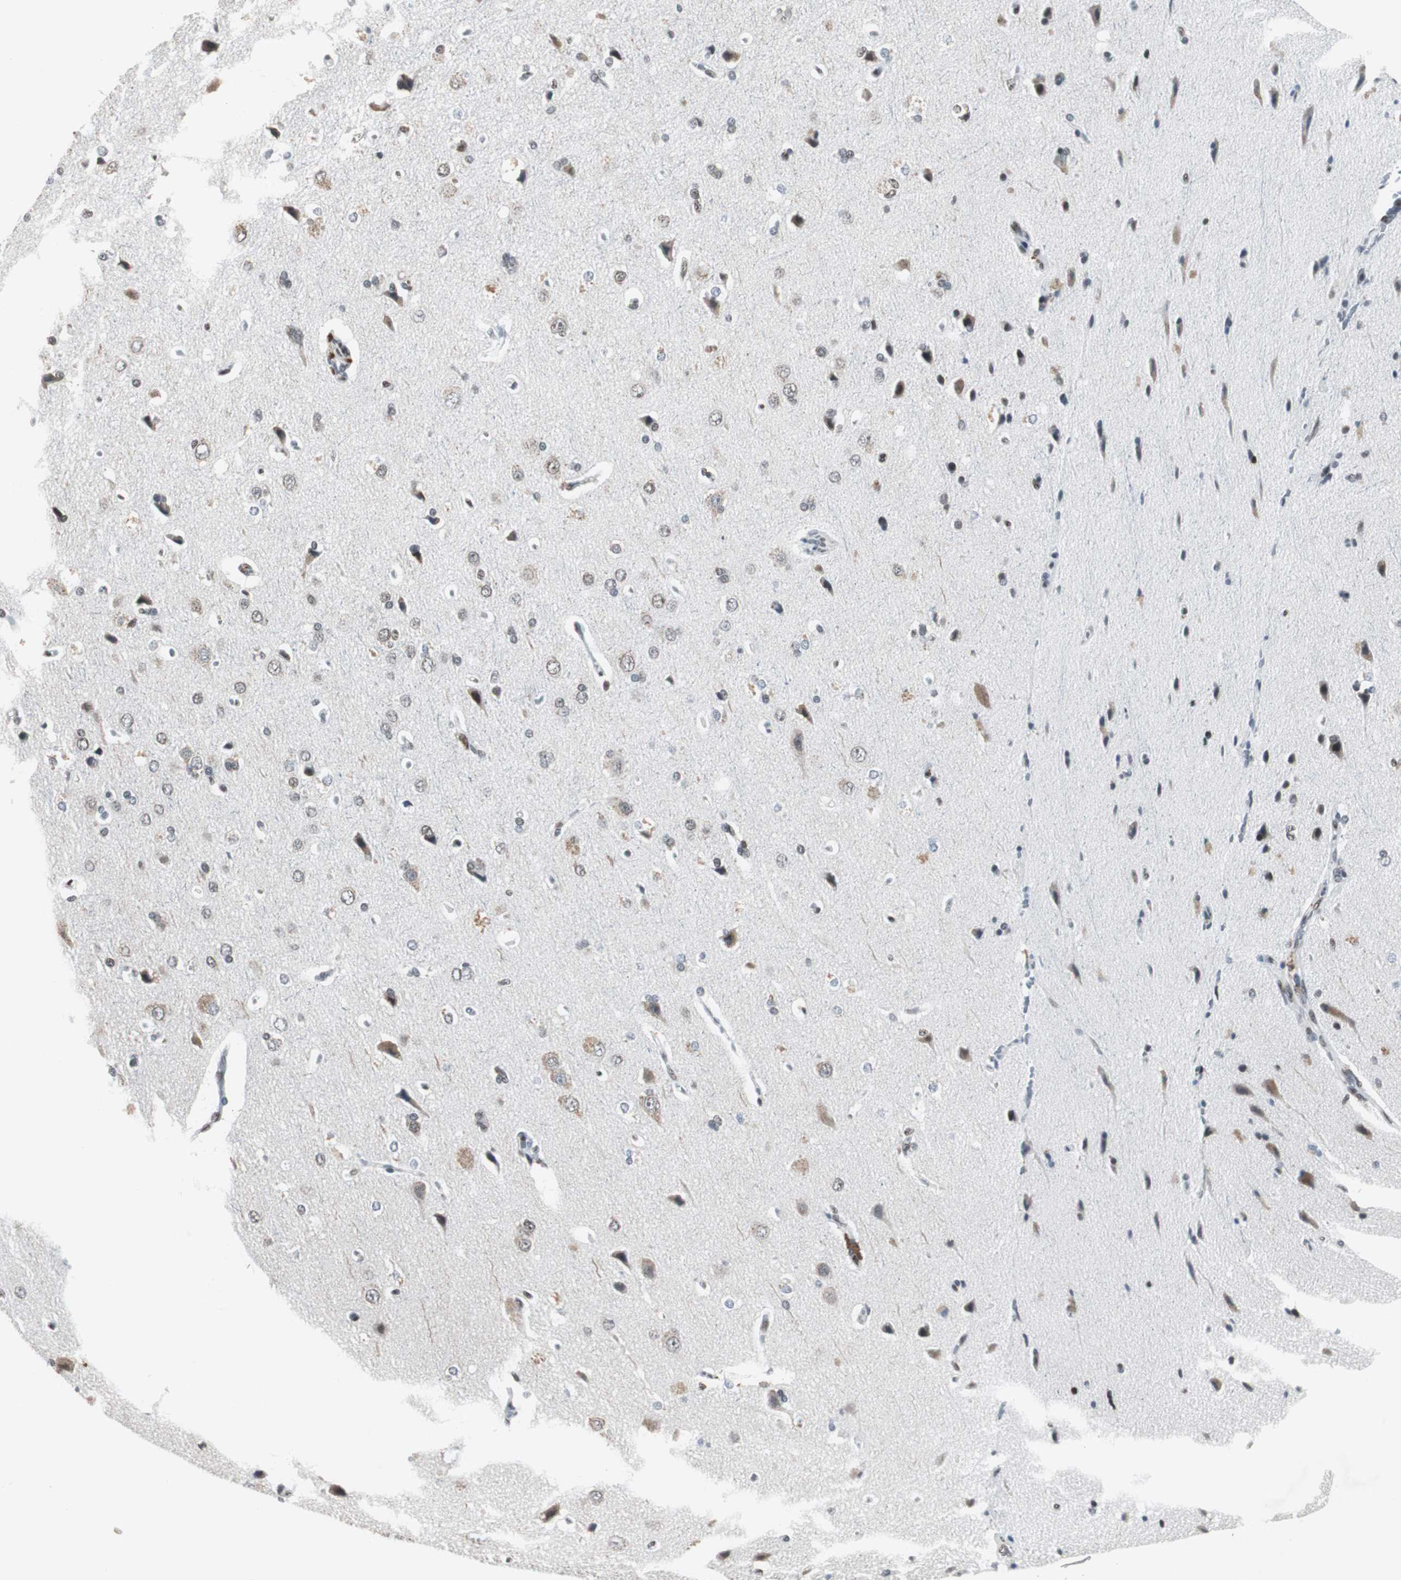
{"staining": {"intensity": "moderate", "quantity": ">75%", "location": "nuclear"}, "tissue": "cerebral cortex", "cell_type": "Endothelial cells", "image_type": "normal", "snomed": [{"axis": "morphology", "description": "Normal tissue, NOS"}, {"axis": "topography", "description": "Cerebral cortex"}], "caption": "IHC histopathology image of unremarkable human cerebral cortex stained for a protein (brown), which demonstrates medium levels of moderate nuclear positivity in approximately >75% of endothelial cells.", "gene": "RAD9A", "patient": {"sex": "male", "age": 62}}